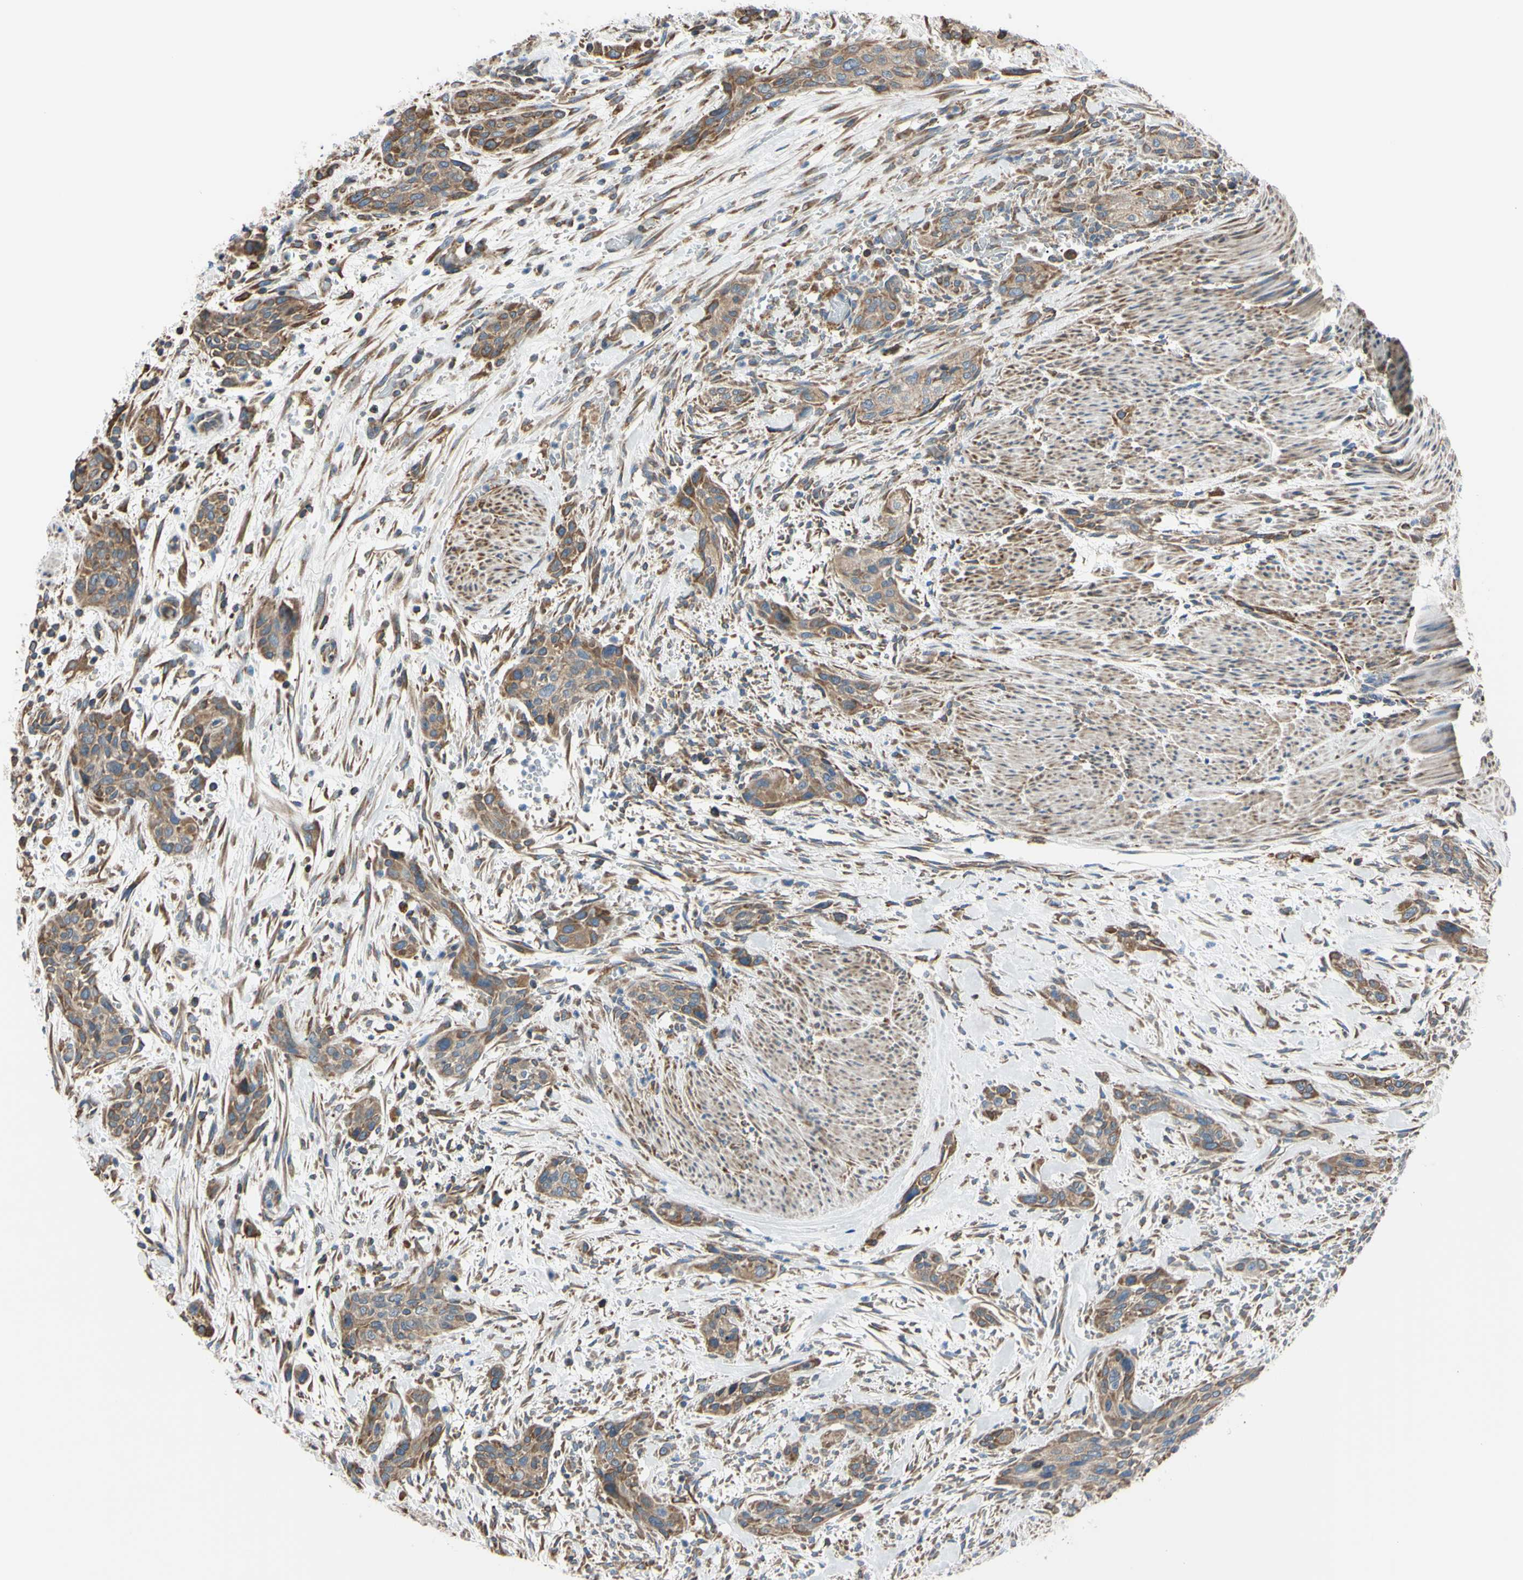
{"staining": {"intensity": "moderate", "quantity": ">75%", "location": "cytoplasmic/membranous"}, "tissue": "urothelial cancer", "cell_type": "Tumor cells", "image_type": "cancer", "snomed": [{"axis": "morphology", "description": "Urothelial carcinoma, High grade"}, {"axis": "topography", "description": "Urinary bladder"}], "caption": "Immunohistochemistry (IHC) histopathology image of urothelial carcinoma (high-grade) stained for a protein (brown), which demonstrates medium levels of moderate cytoplasmic/membranous staining in about >75% of tumor cells.", "gene": "BMF", "patient": {"sex": "male", "age": 35}}